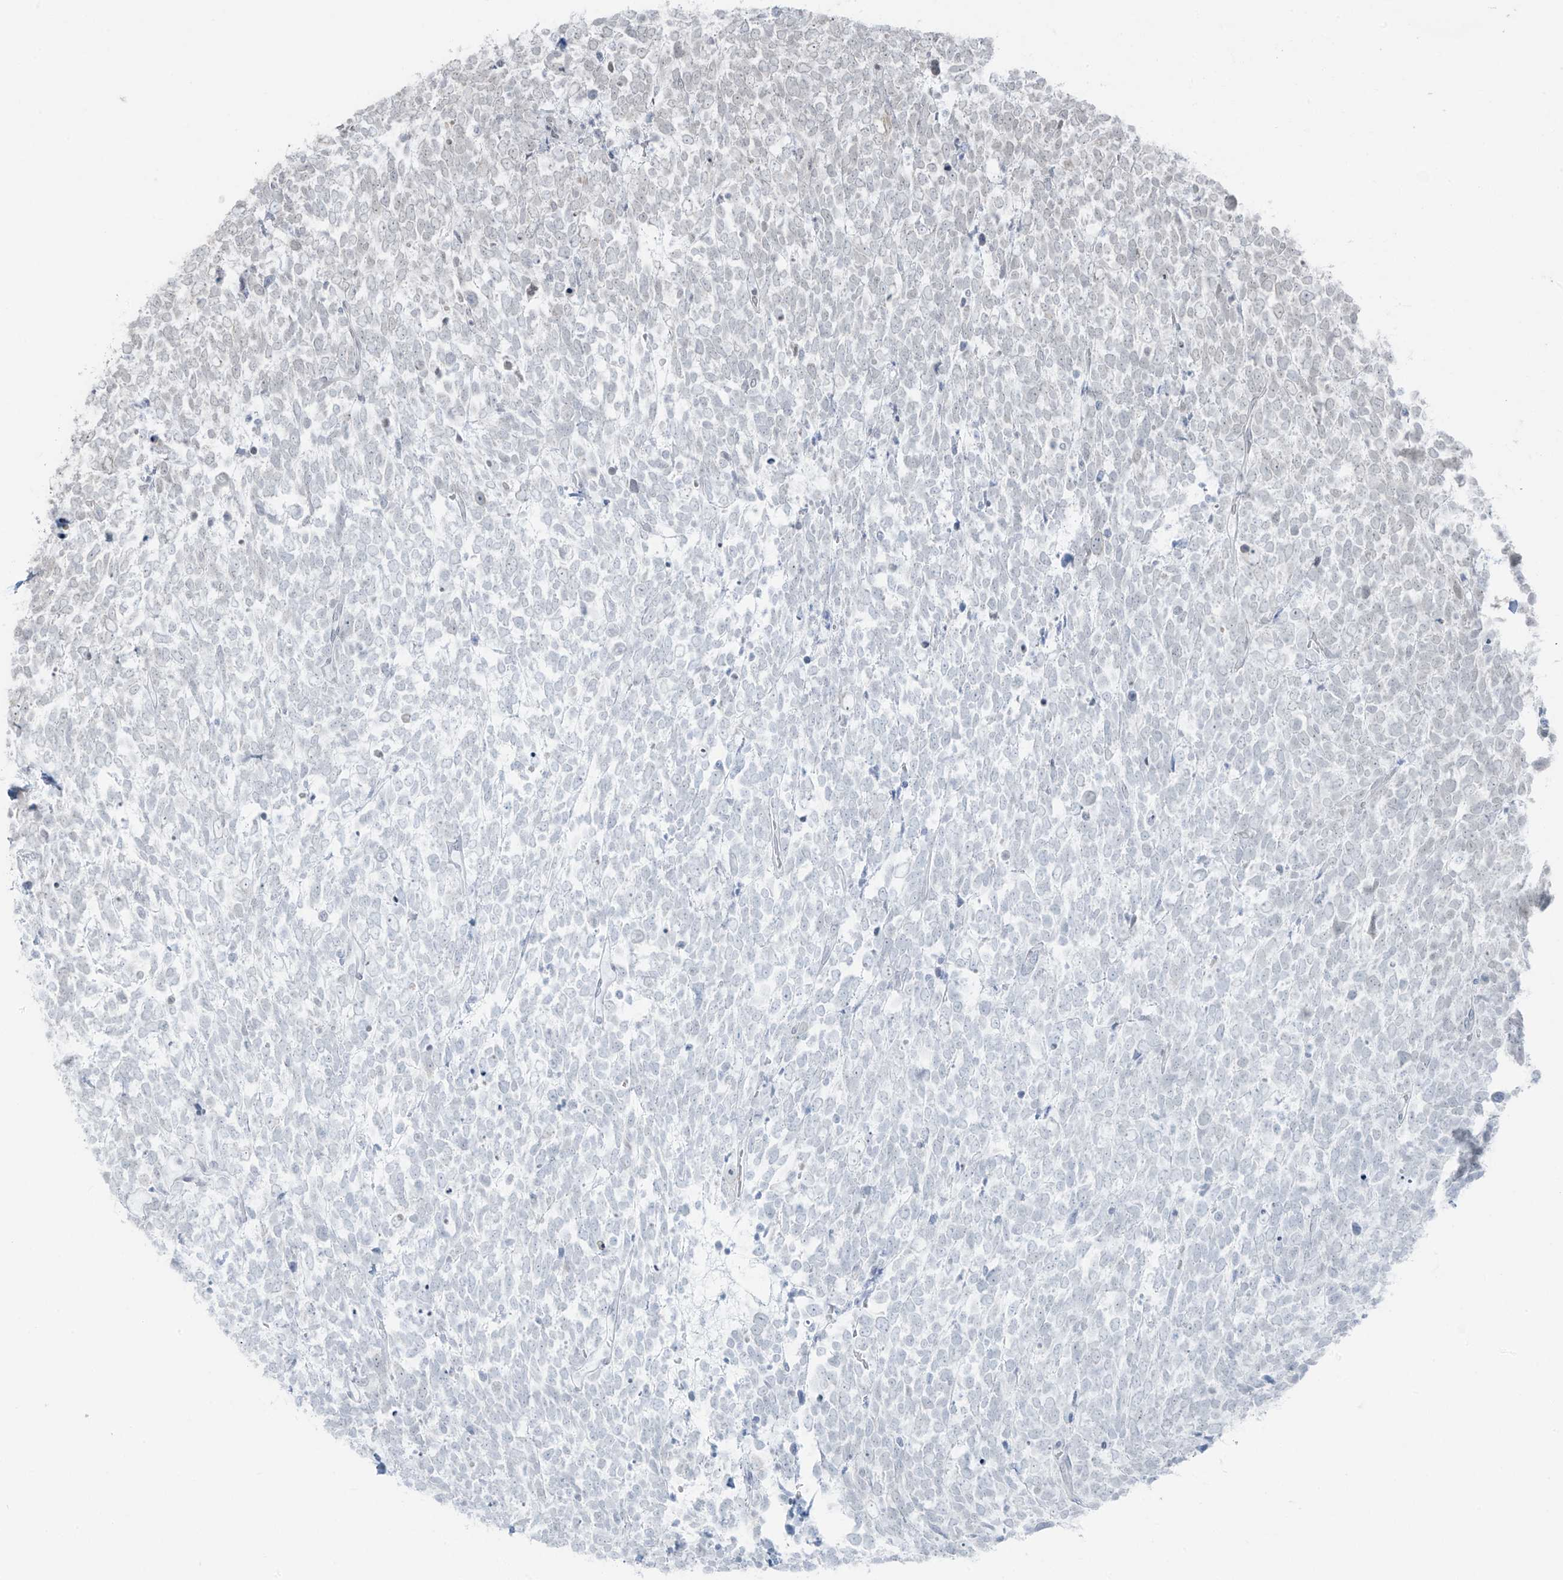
{"staining": {"intensity": "negative", "quantity": "none", "location": "none"}, "tissue": "urothelial cancer", "cell_type": "Tumor cells", "image_type": "cancer", "snomed": [{"axis": "morphology", "description": "Urothelial carcinoma, High grade"}, {"axis": "topography", "description": "Urinary bladder"}], "caption": "Urothelial cancer was stained to show a protein in brown. There is no significant staining in tumor cells.", "gene": "TTC22", "patient": {"sex": "female", "age": 82}}